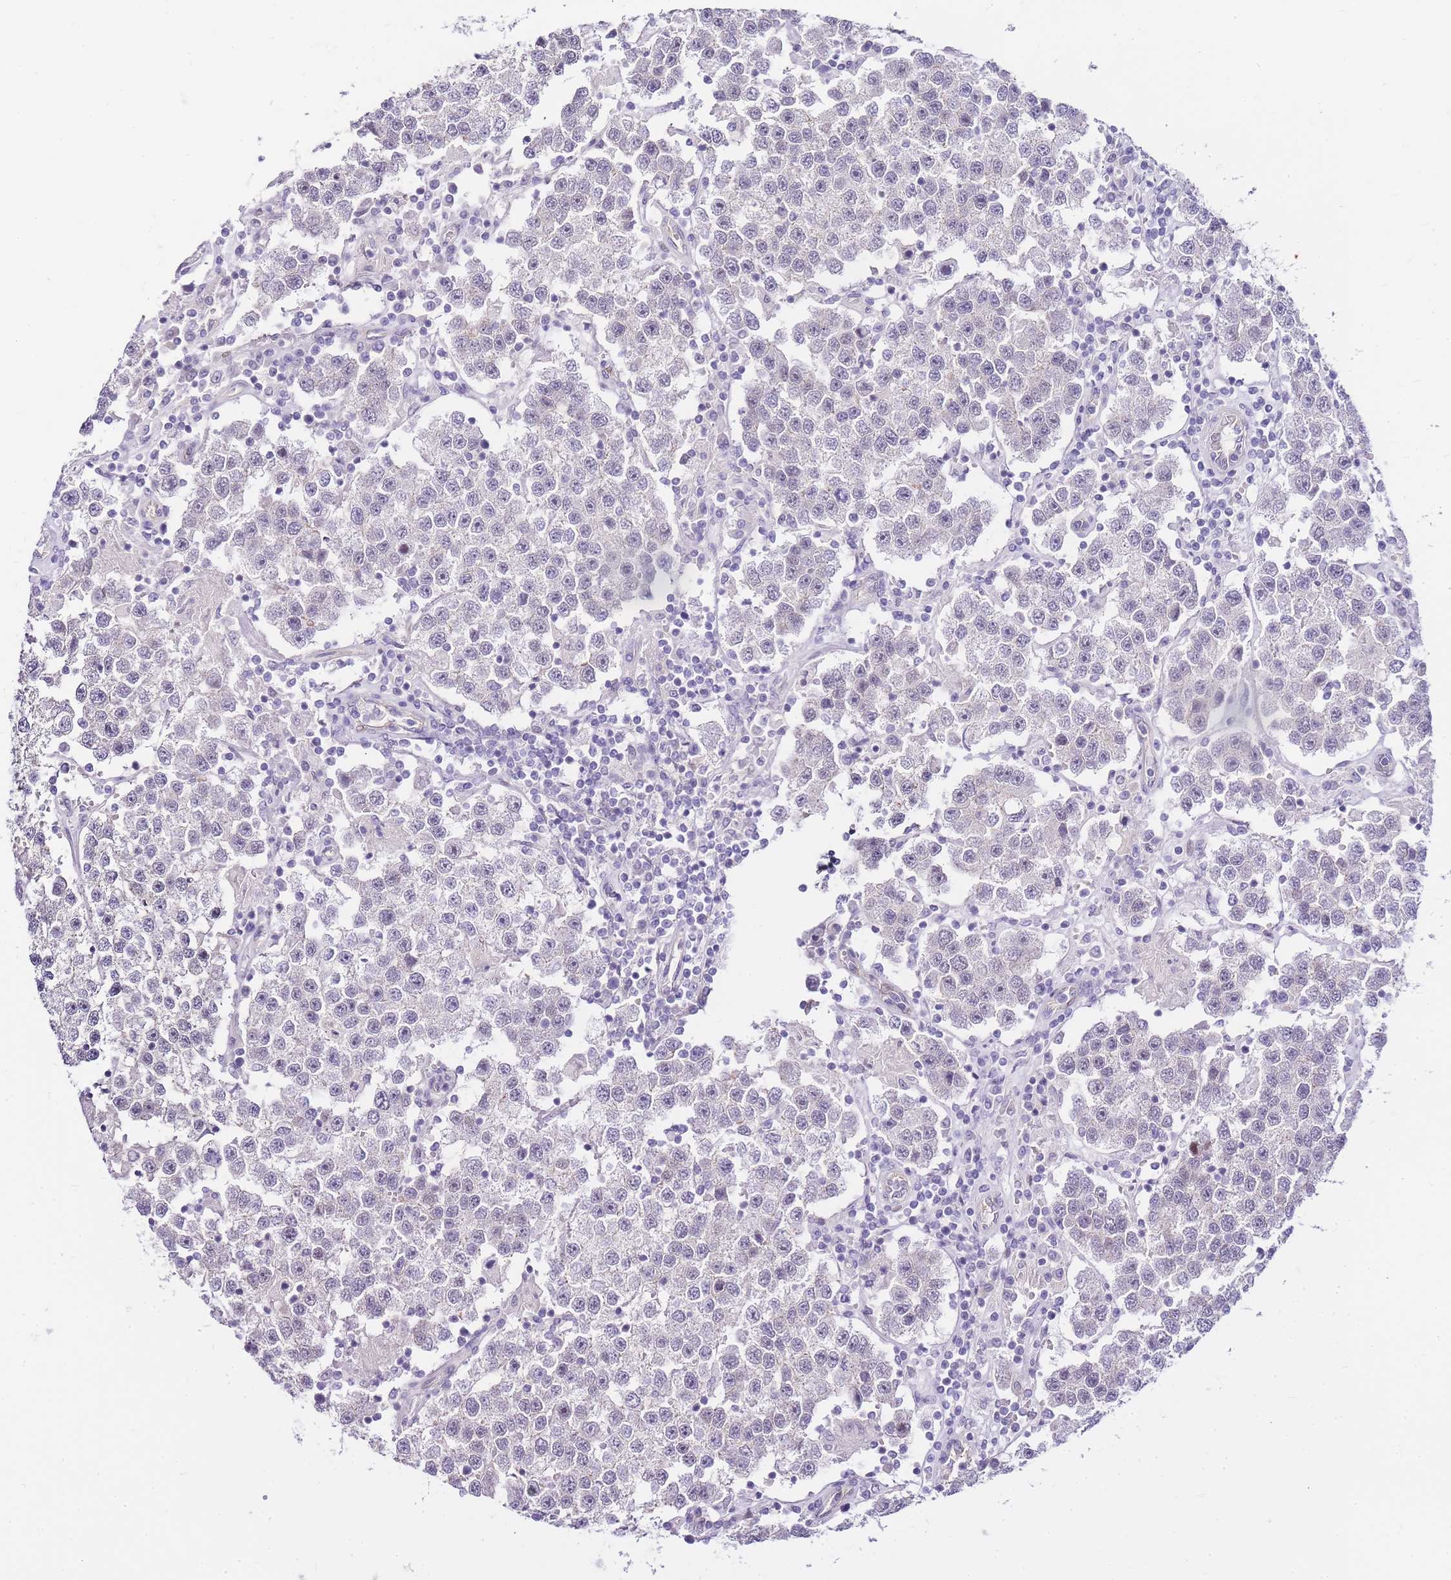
{"staining": {"intensity": "negative", "quantity": "none", "location": "none"}, "tissue": "testis cancer", "cell_type": "Tumor cells", "image_type": "cancer", "snomed": [{"axis": "morphology", "description": "Seminoma, NOS"}, {"axis": "topography", "description": "Testis"}], "caption": "Immunohistochemistry (IHC) of human testis seminoma exhibits no expression in tumor cells.", "gene": "CLBA1", "patient": {"sex": "male", "age": 37}}